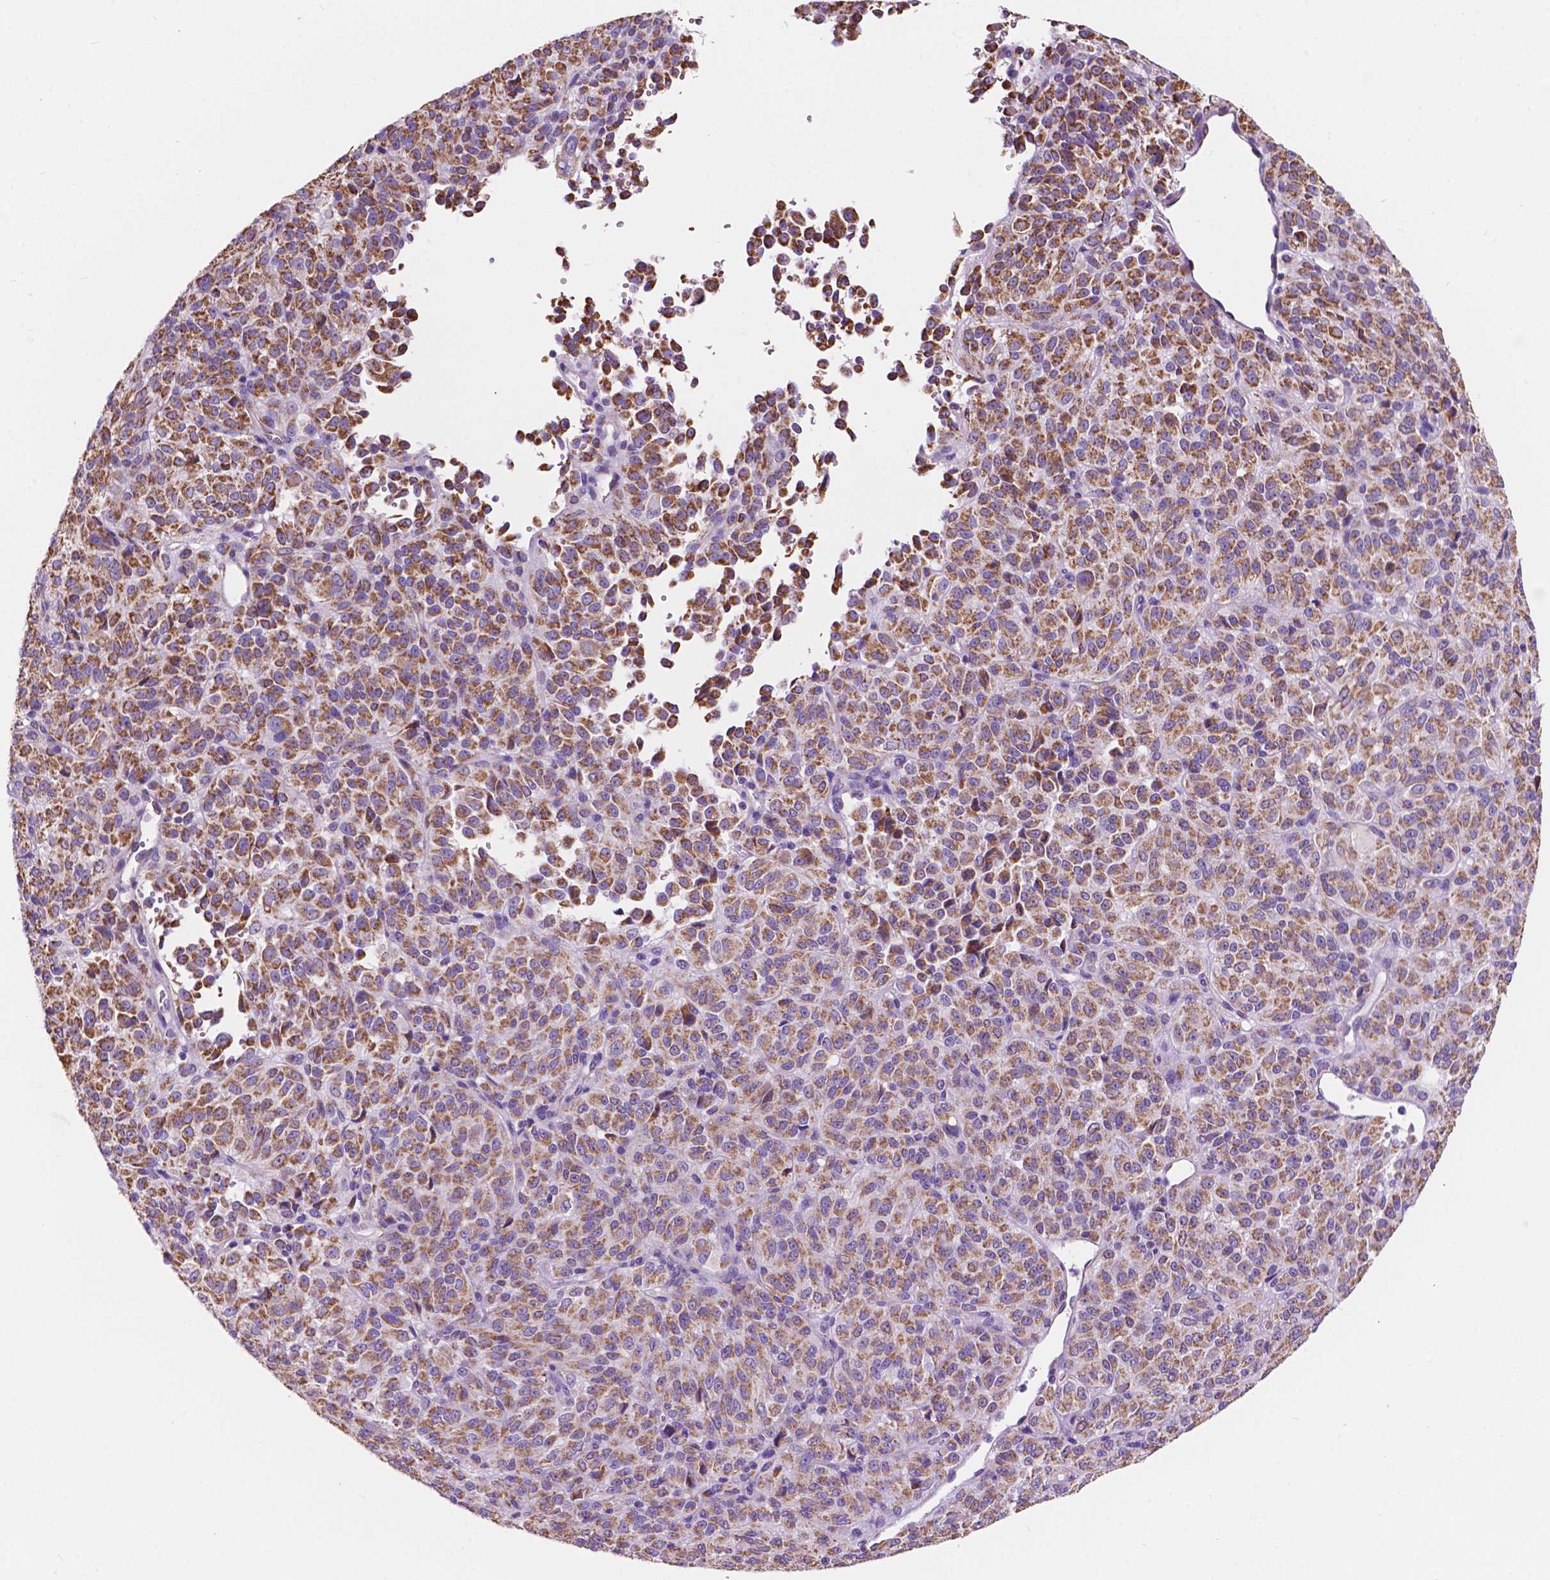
{"staining": {"intensity": "moderate", "quantity": ">75%", "location": "cytoplasmic/membranous"}, "tissue": "melanoma", "cell_type": "Tumor cells", "image_type": "cancer", "snomed": [{"axis": "morphology", "description": "Malignant melanoma, Metastatic site"}, {"axis": "topography", "description": "Brain"}], "caption": "Brown immunohistochemical staining in melanoma reveals moderate cytoplasmic/membranous staining in approximately >75% of tumor cells.", "gene": "TRPV5", "patient": {"sex": "female", "age": 56}}